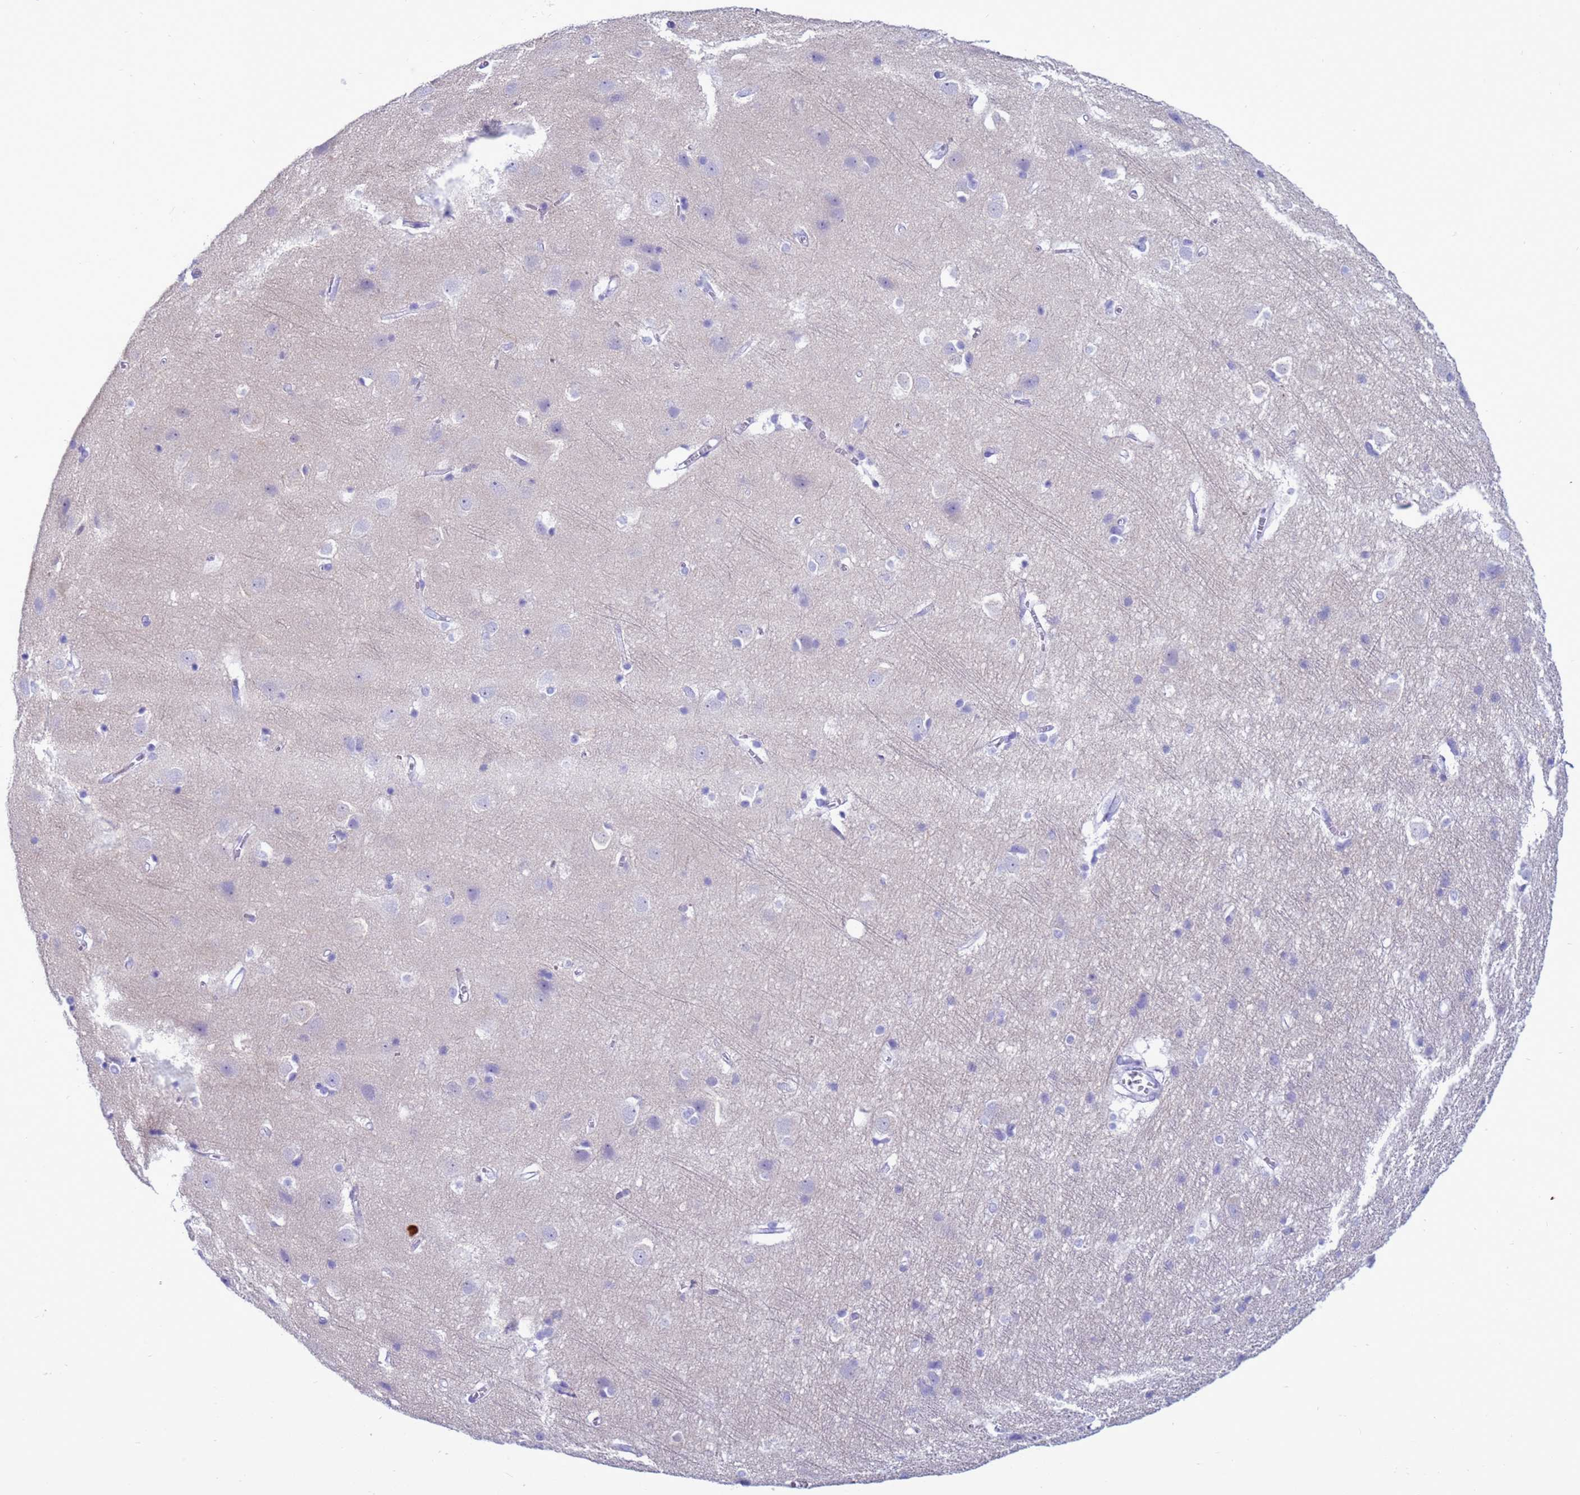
{"staining": {"intensity": "negative", "quantity": "none", "location": "none"}, "tissue": "cerebral cortex", "cell_type": "Endothelial cells", "image_type": "normal", "snomed": [{"axis": "morphology", "description": "Normal tissue, NOS"}, {"axis": "topography", "description": "Cerebral cortex"}], "caption": "This is a image of IHC staining of unremarkable cerebral cortex, which shows no expression in endothelial cells.", "gene": "CST1", "patient": {"sex": "male", "age": 54}}